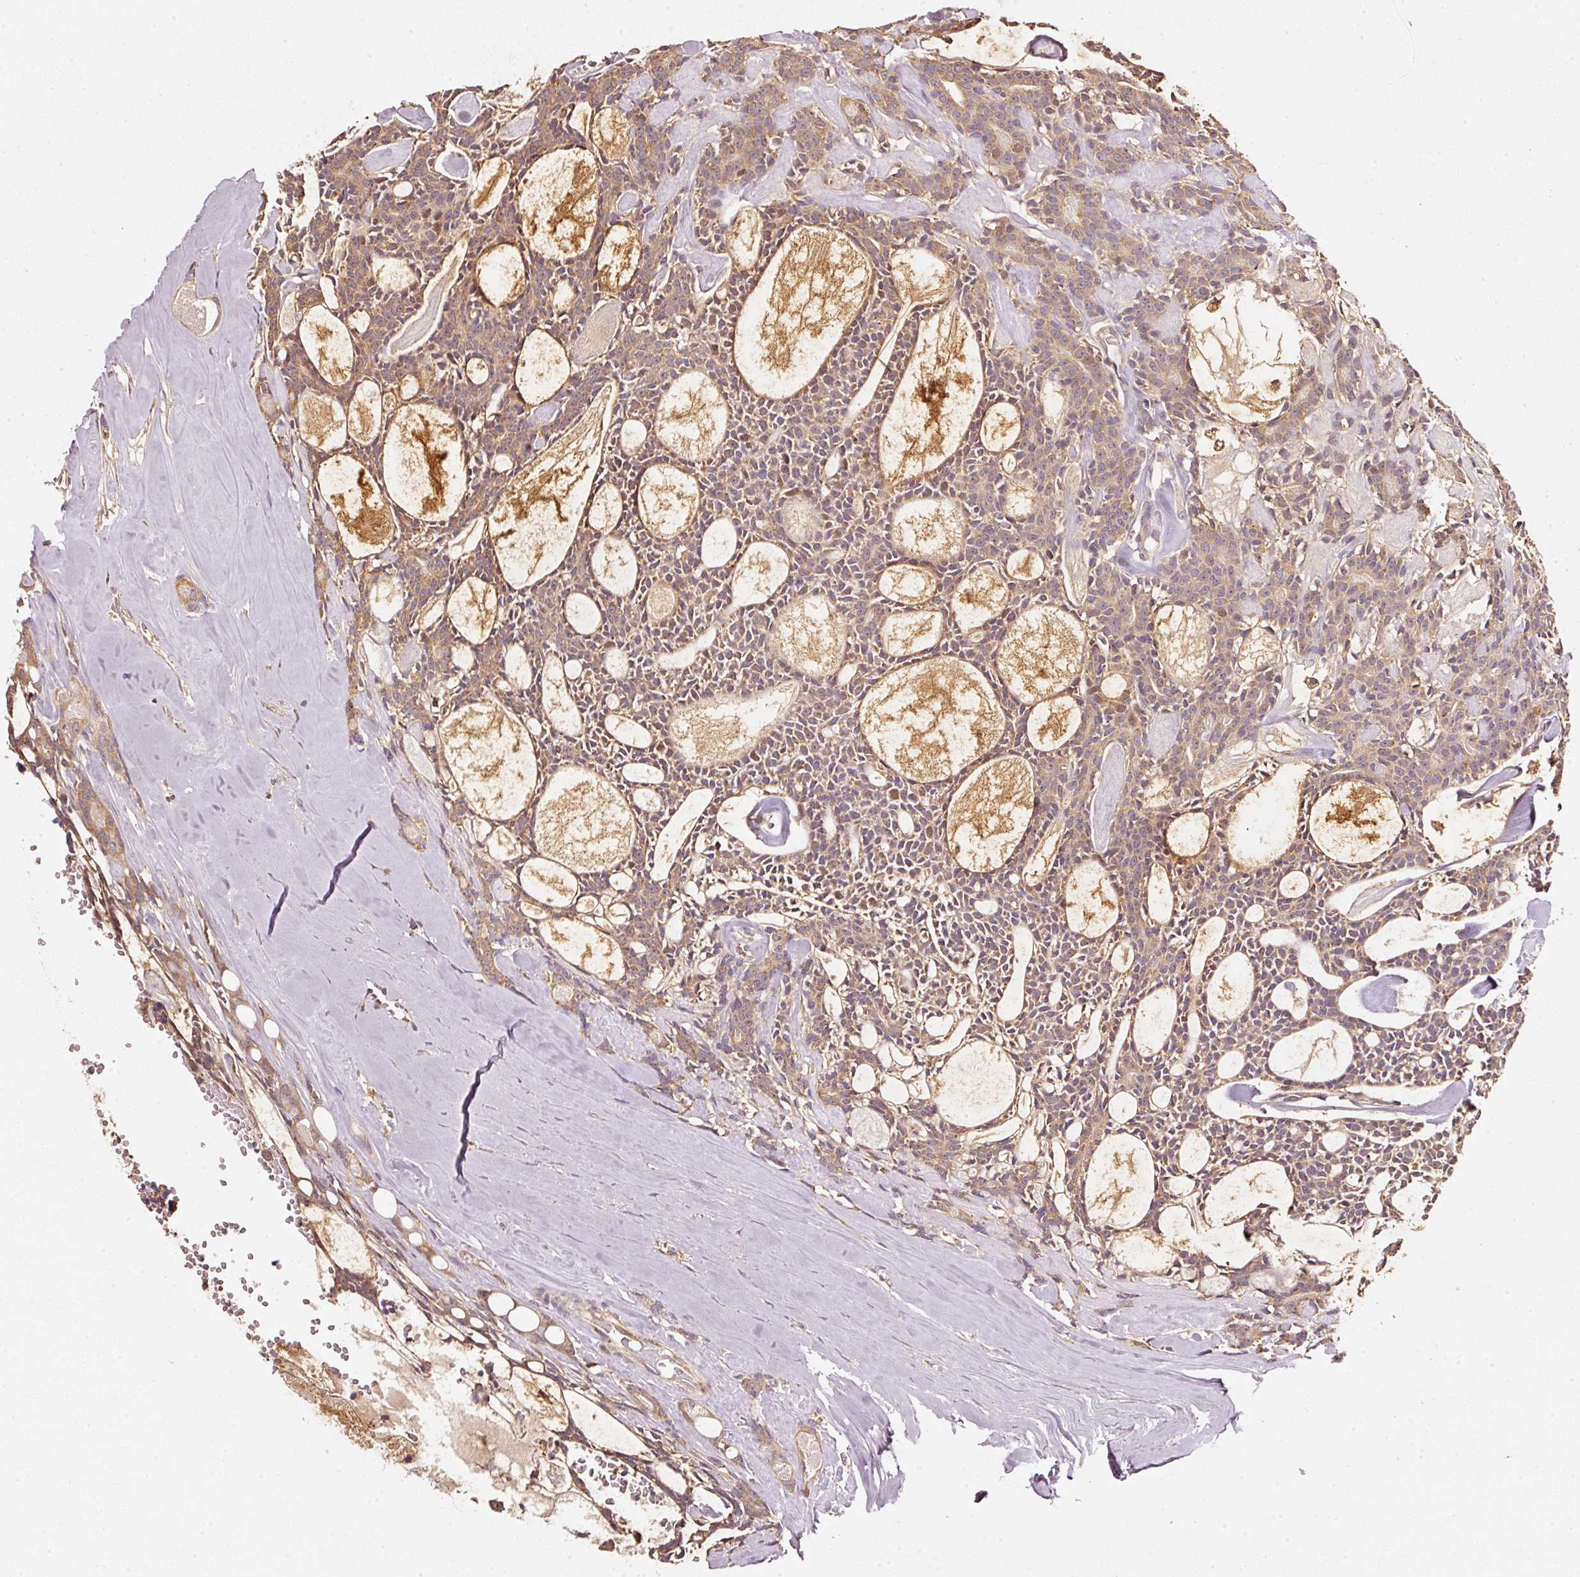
{"staining": {"intensity": "weak", "quantity": ">75%", "location": "cytoplasmic/membranous"}, "tissue": "head and neck cancer", "cell_type": "Tumor cells", "image_type": "cancer", "snomed": [{"axis": "morphology", "description": "Adenocarcinoma, NOS"}, {"axis": "topography", "description": "Salivary gland"}, {"axis": "topography", "description": "Head-Neck"}], "caption": "Immunohistochemistry photomicrograph of human head and neck adenocarcinoma stained for a protein (brown), which reveals low levels of weak cytoplasmic/membranous staining in approximately >75% of tumor cells.", "gene": "RAB35", "patient": {"sex": "male", "age": 55}}